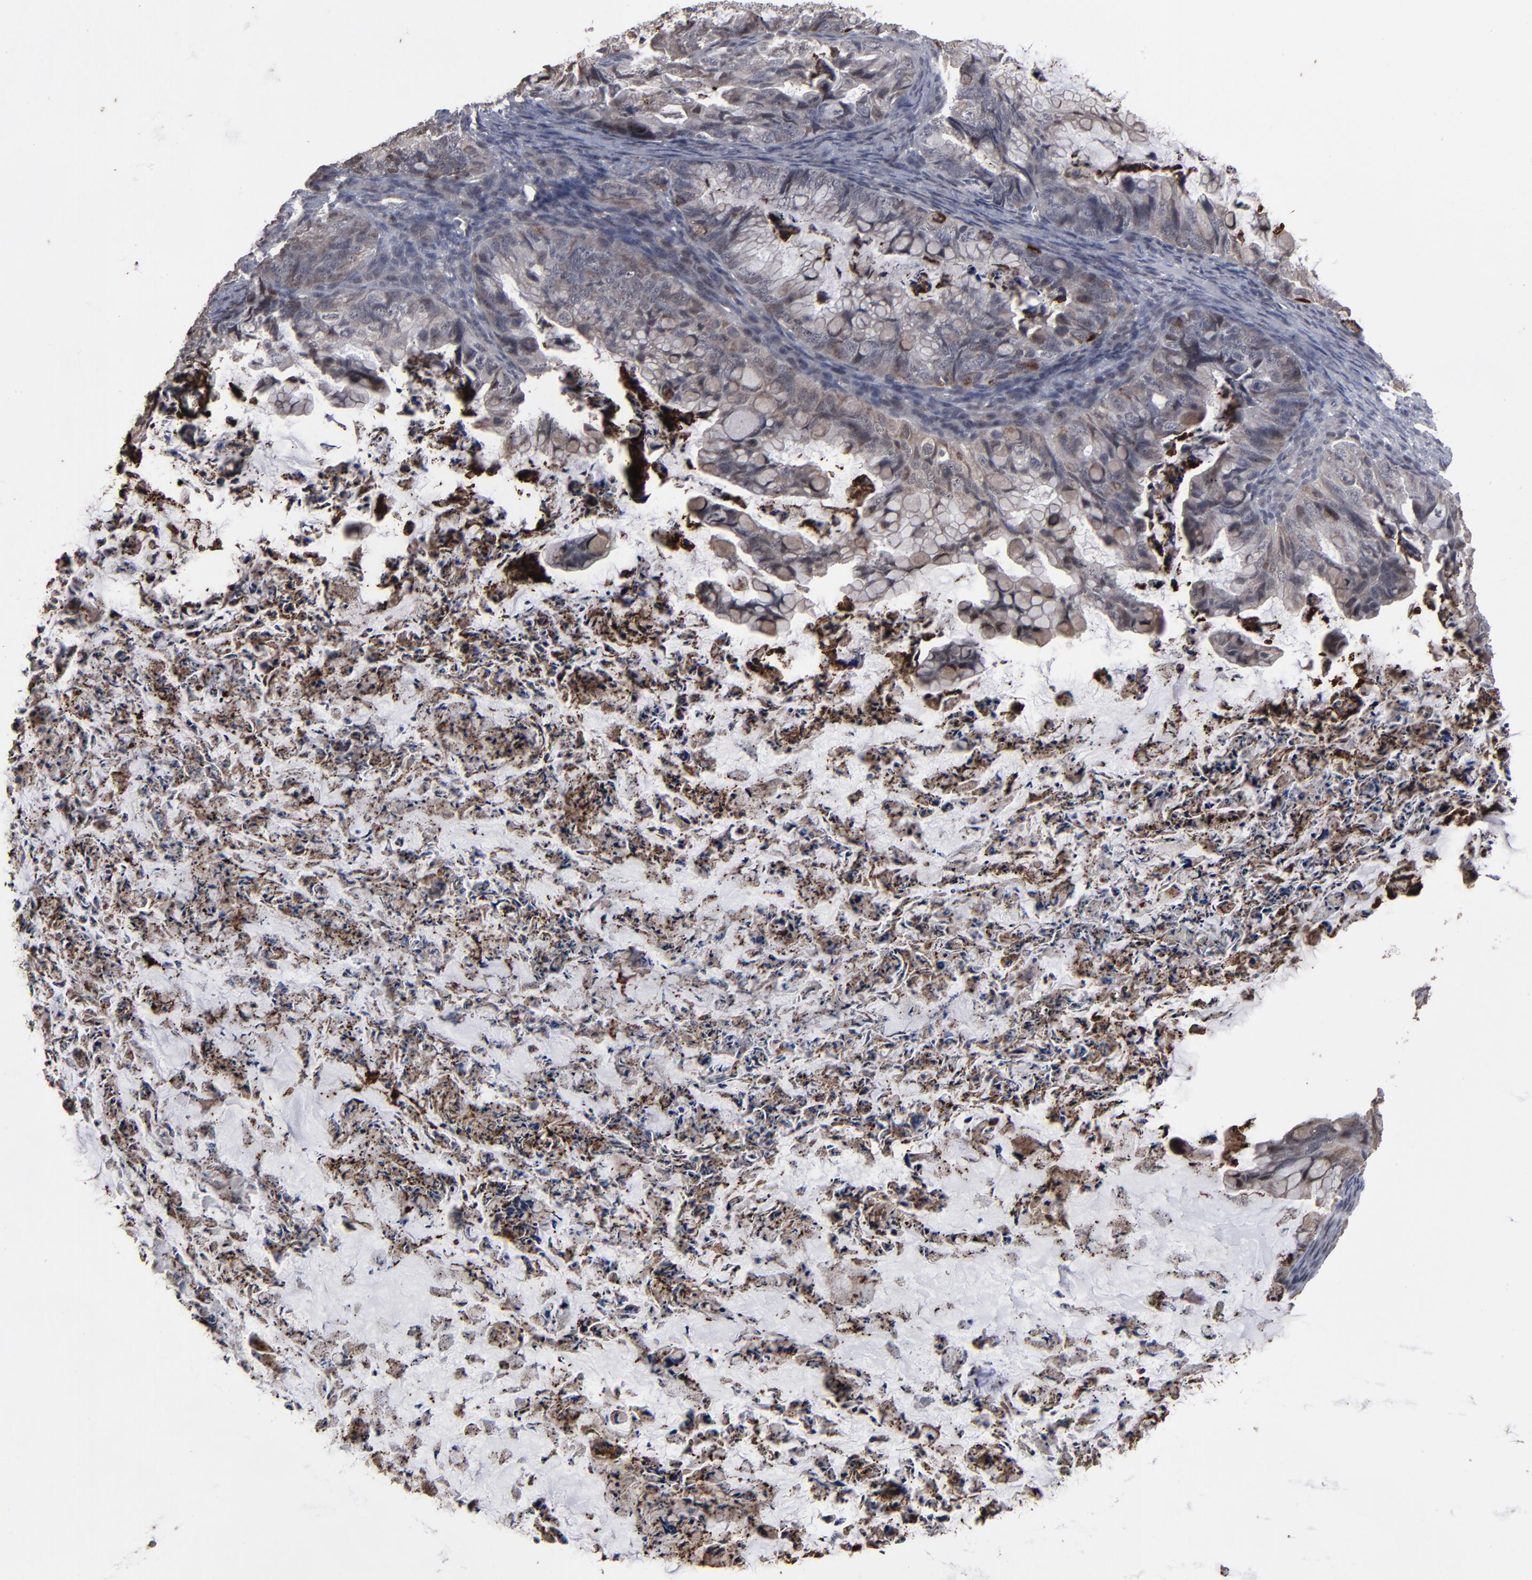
{"staining": {"intensity": "weak", "quantity": "25%-75%", "location": "cytoplasmic/membranous"}, "tissue": "ovarian cancer", "cell_type": "Tumor cells", "image_type": "cancer", "snomed": [{"axis": "morphology", "description": "Cystadenocarcinoma, mucinous, NOS"}, {"axis": "topography", "description": "Ovary"}], "caption": "Weak cytoplasmic/membranous staining for a protein is present in approximately 25%-75% of tumor cells of ovarian mucinous cystadenocarcinoma using immunohistochemistry.", "gene": "SLC22A17", "patient": {"sex": "female", "age": 36}}